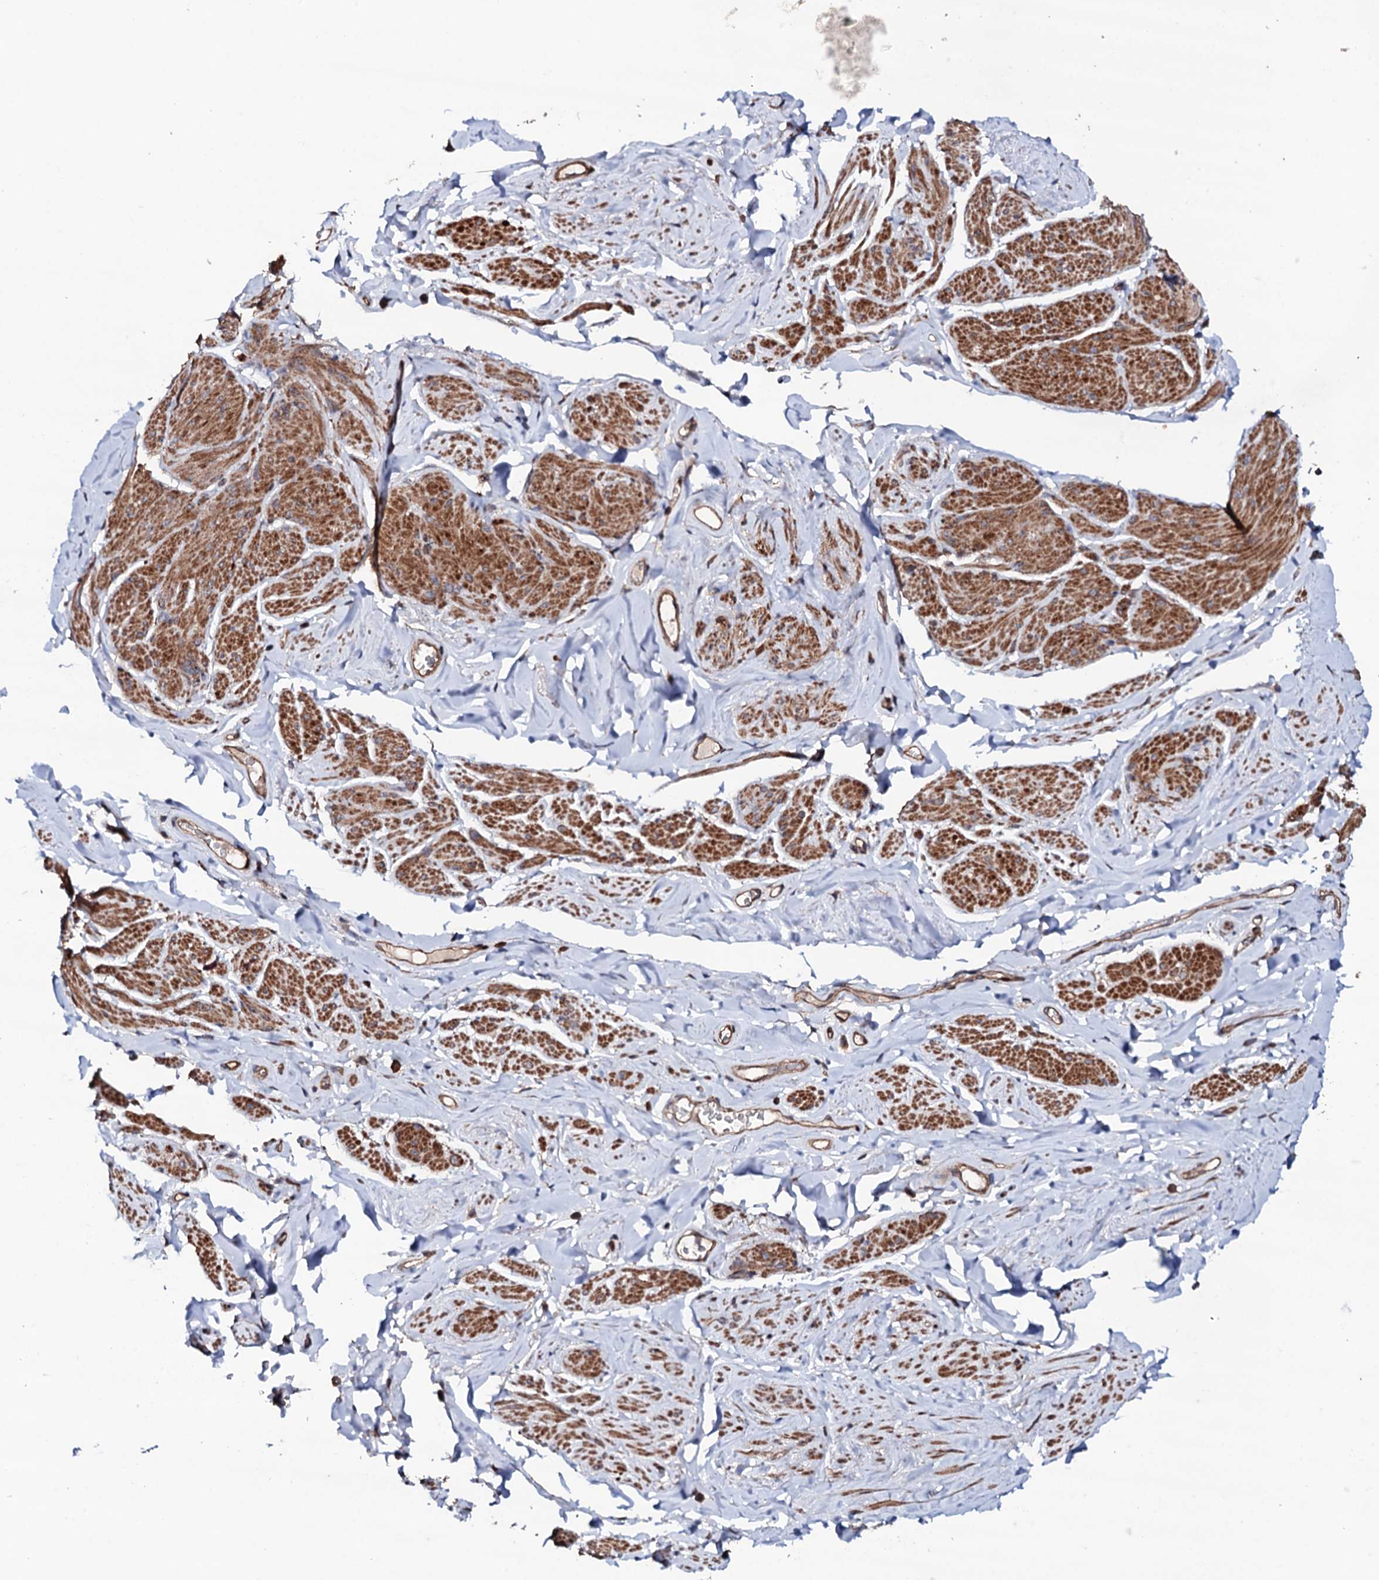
{"staining": {"intensity": "moderate", "quantity": "25%-75%", "location": "cytoplasmic/membranous"}, "tissue": "smooth muscle", "cell_type": "Smooth muscle cells", "image_type": "normal", "snomed": [{"axis": "morphology", "description": "Normal tissue, NOS"}, {"axis": "topography", "description": "Smooth muscle"}, {"axis": "topography", "description": "Peripheral nerve tissue"}], "caption": "A brown stain labels moderate cytoplasmic/membranous expression of a protein in smooth muscle cells of unremarkable smooth muscle. (DAB = brown stain, brightfield microscopy at high magnification).", "gene": "CIAO2A", "patient": {"sex": "male", "age": 69}}